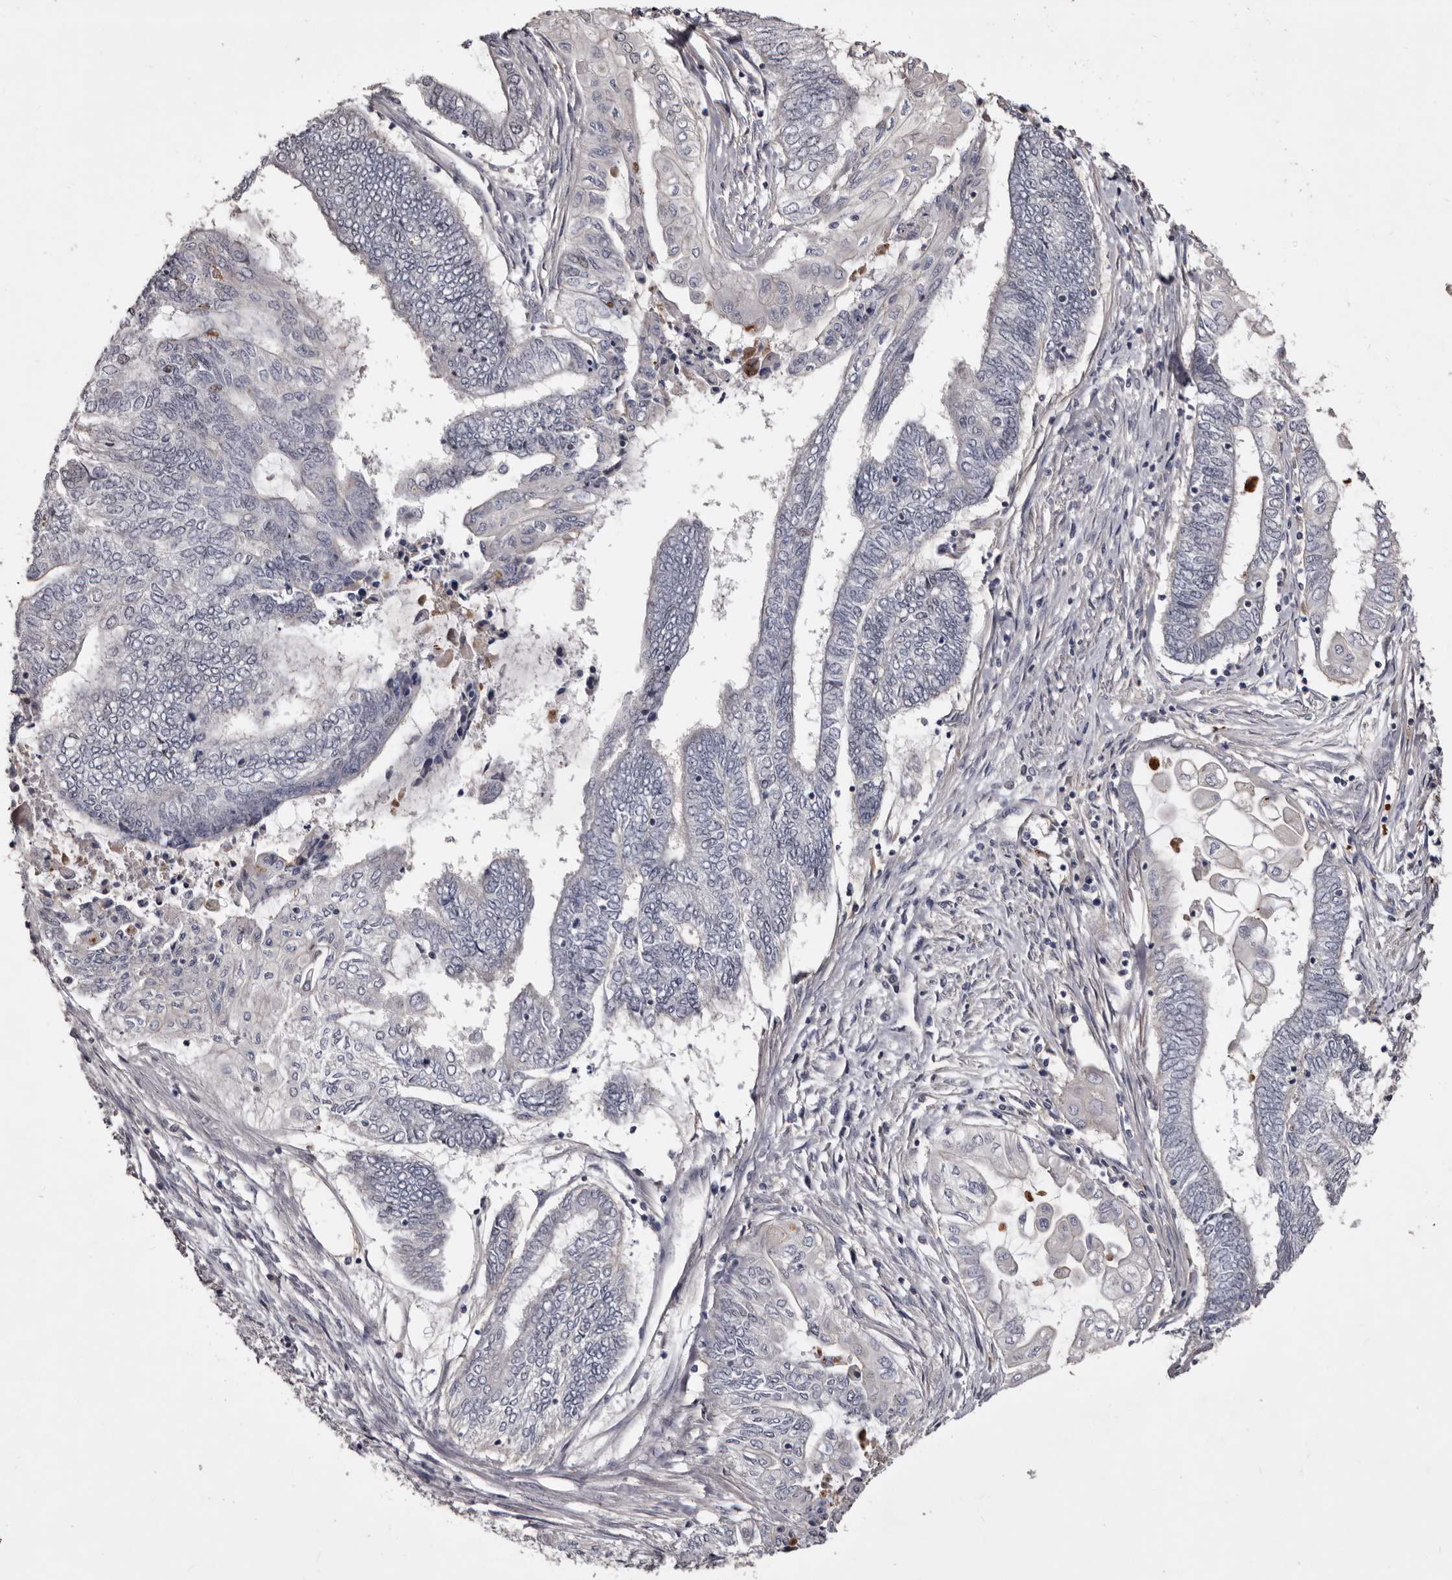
{"staining": {"intensity": "negative", "quantity": "none", "location": "none"}, "tissue": "endometrial cancer", "cell_type": "Tumor cells", "image_type": "cancer", "snomed": [{"axis": "morphology", "description": "Adenocarcinoma, NOS"}, {"axis": "topography", "description": "Uterus"}, {"axis": "topography", "description": "Endometrium"}], "caption": "Protein analysis of endometrial cancer (adenocarcinoma) demonstrates no significant positivity in tumor cells.", "gene": "SLC10A4", "patient": {"sex": "female", "age": 70}}